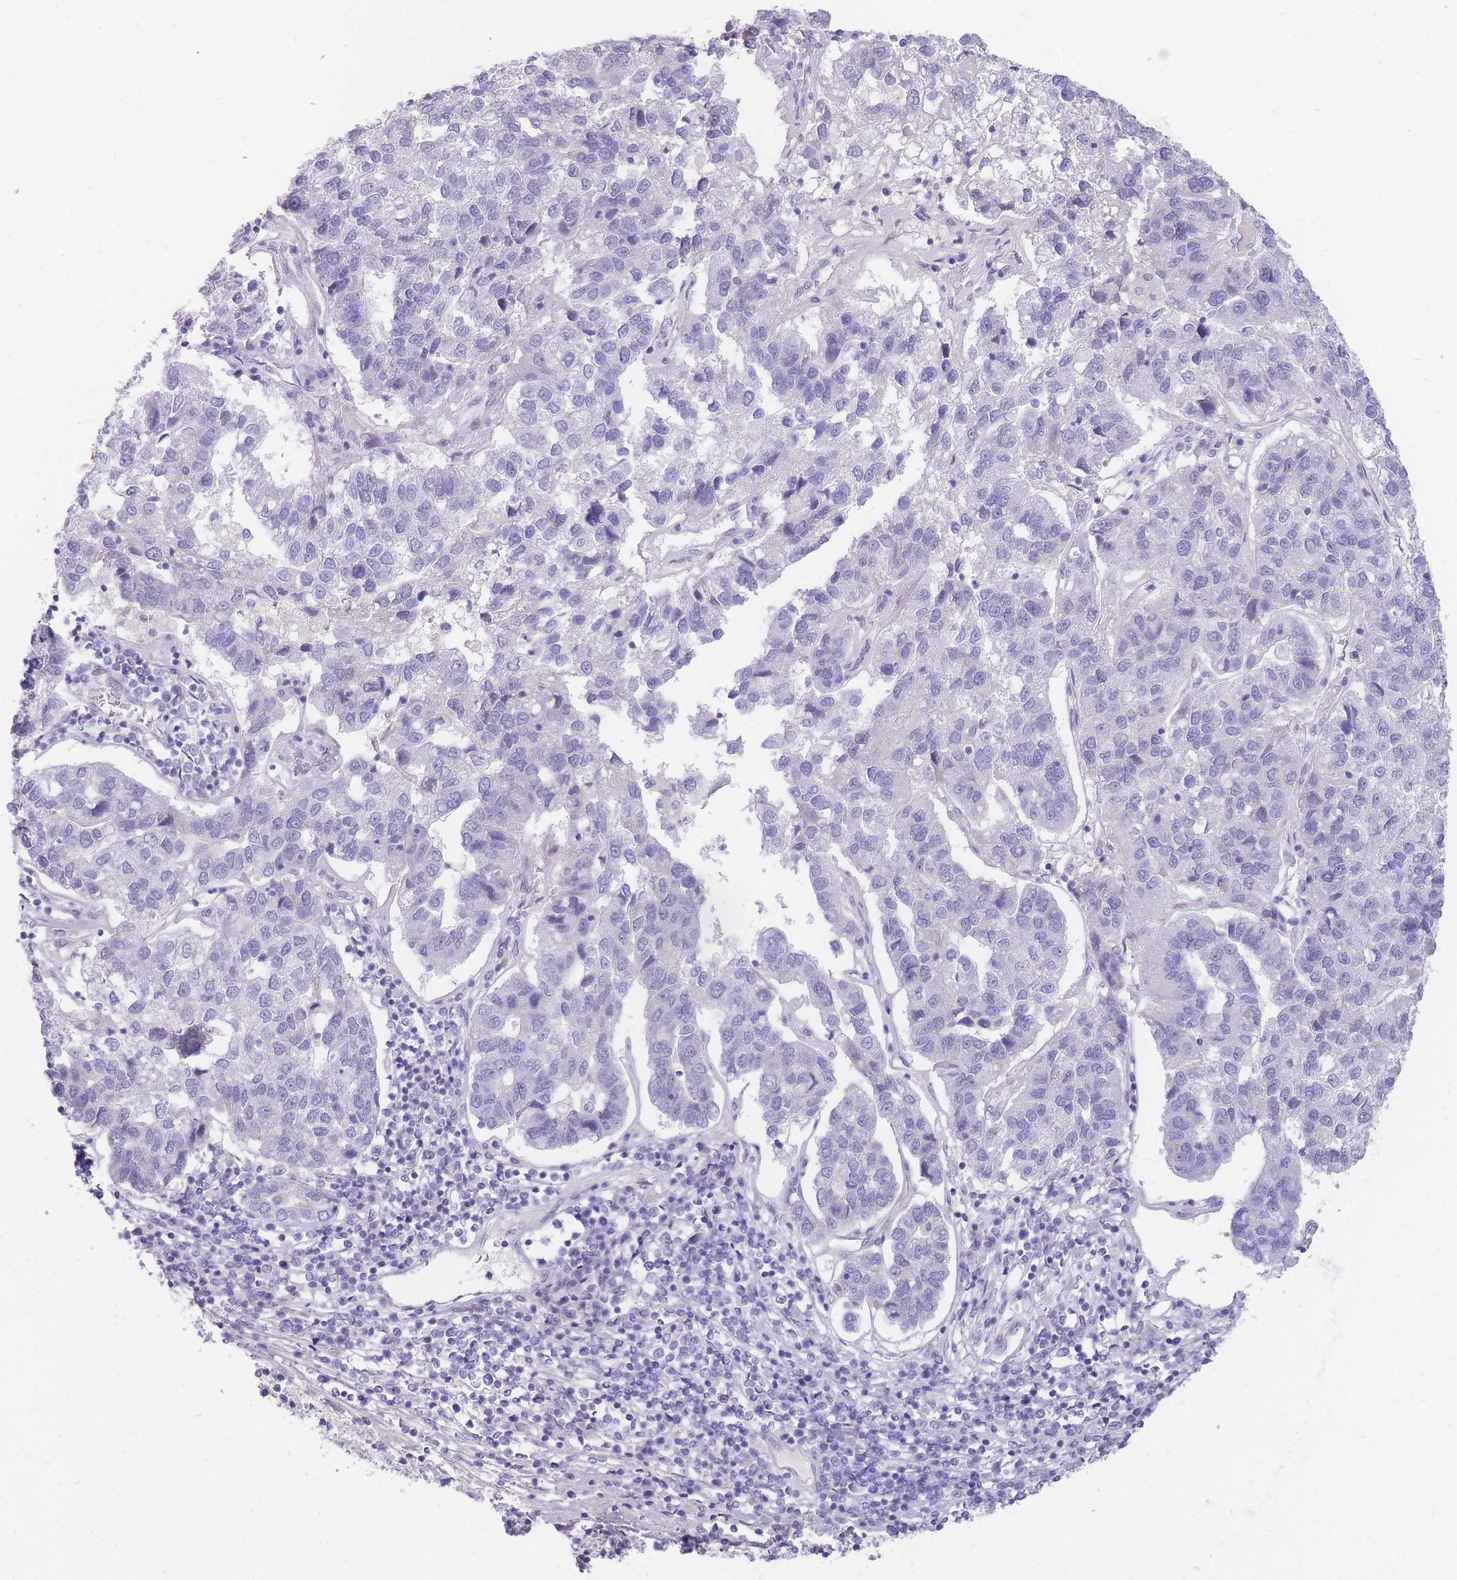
{"staining": {"intensity": "negative", "quantity": "none", "location": "none"}, "tissue": "pancreatic cancer", "cell_type": "Tumor cells", "image_type": "cancer", "snomed": [{"axis": "morphology", "description": "Adenocarcinoma, NOS"}, {"axis": "topography", "description": "Pancreas"}], "caption": "Pancreatic cancer (adenocarcinoma) was stained to show a protein in brown. There is no significant staining in tumor cells.", "gene": "SHCBP1", "patient": {"sex": "female", "age": 61}}